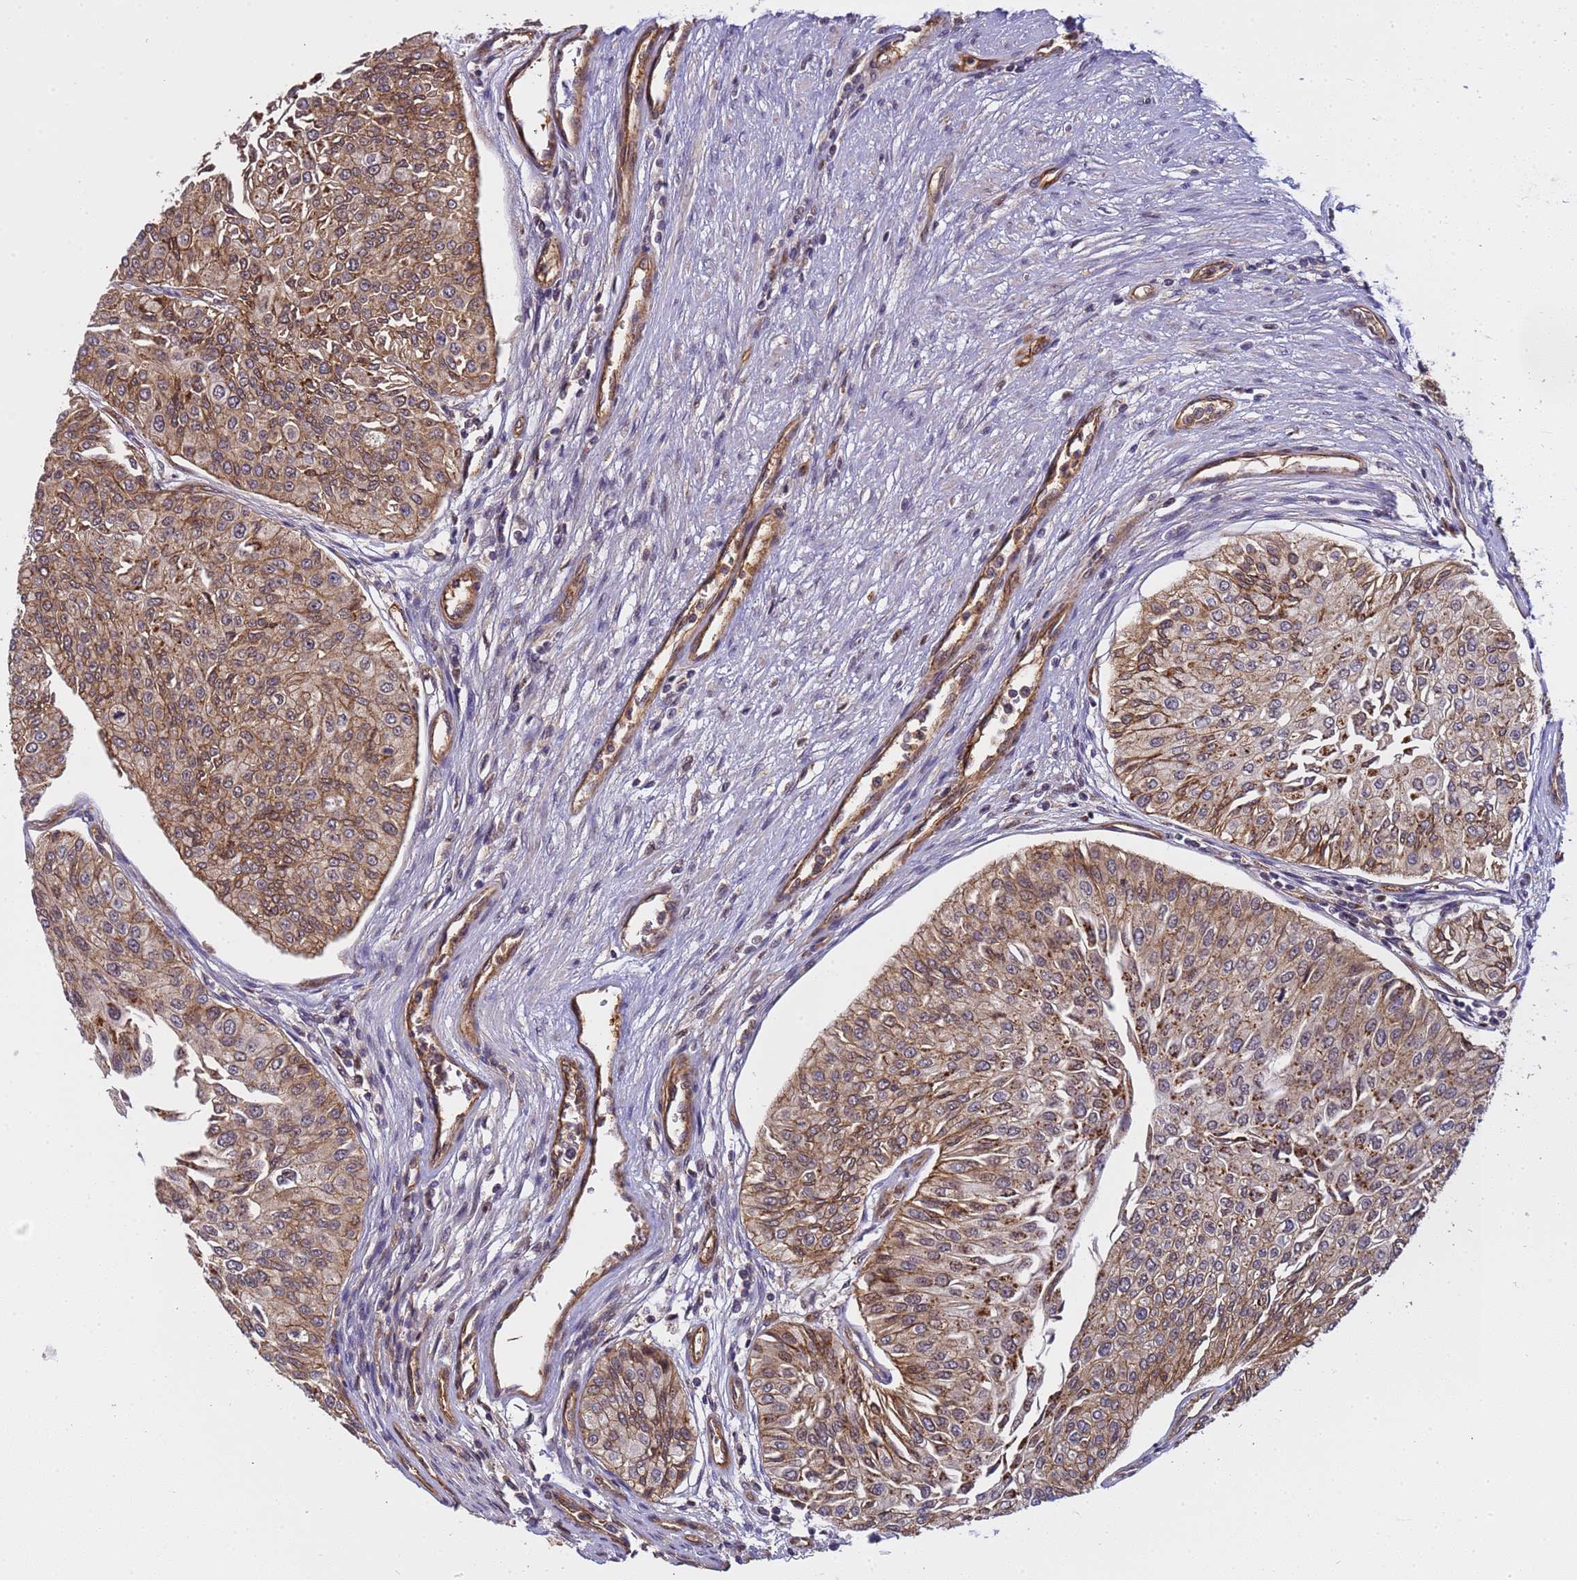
{"staining": {"intensity": "moderate", "quantity": ">75%", "location": "cytoplasmic/membranous"}, "tissue": "urothelial cancer", "cell_type": "Tumor cells", "image_type": "cancer", "snomed": [{"axis": "morphology", "description": "Urothelial carcinoma, Low grade"}, {"axis": "topography", "description": "Urinary bladder"}], "caption": "There is medium levels of moderate cytoplasmic/membranous expression in tumor cells of urothelial cancer, as demonstrated by immunohistochemical staining (brown color).", "gene": "EMC2", "patient": {"sex": "male", "age": 67}}